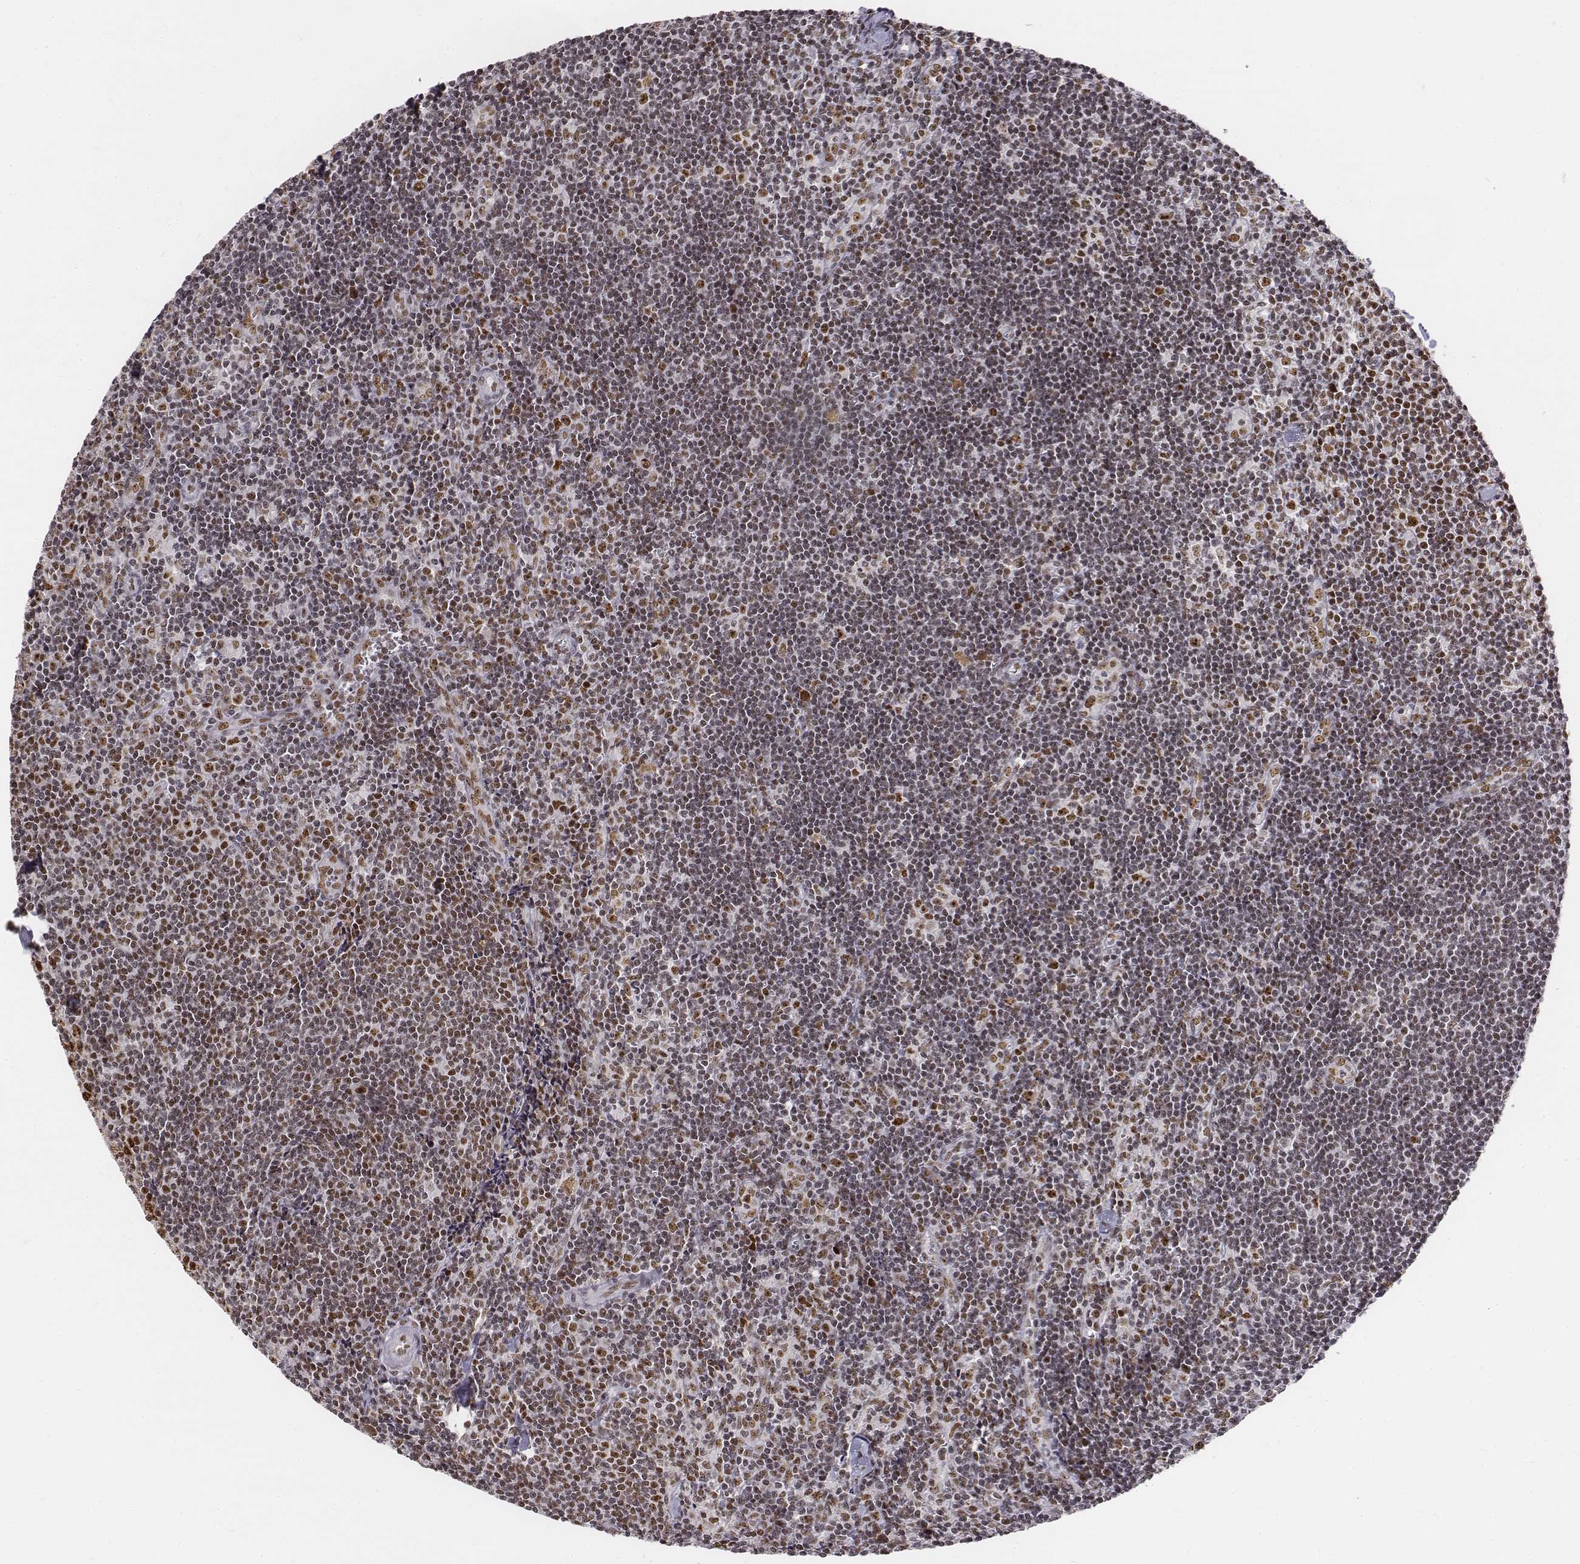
{"staining": {"intensity": "moderate", "quantity": ">75%", "location": "nuclear"}, "tissue": "lymph node", "cell_type": "Germinal center cells", "image_type": "normal", "snomed": [{"axis": "morphology", "description": "Normal tissue, NOS"}, {"axis": "topography", "description": "Lymph node"}], "caption": "High-magnification brightfield microscopy of normal lymph node stained with DAB (3,3'-diaminobenzidine) (brown) and counterstained with hematoxylin (blue). germinal center cells exhibit moderate nuclear positivity is appreciated in about>75% of cells. Nuclei are stained in blue.", "gene": "PHF6", "patient": {"sex": "female", "age": 52}}